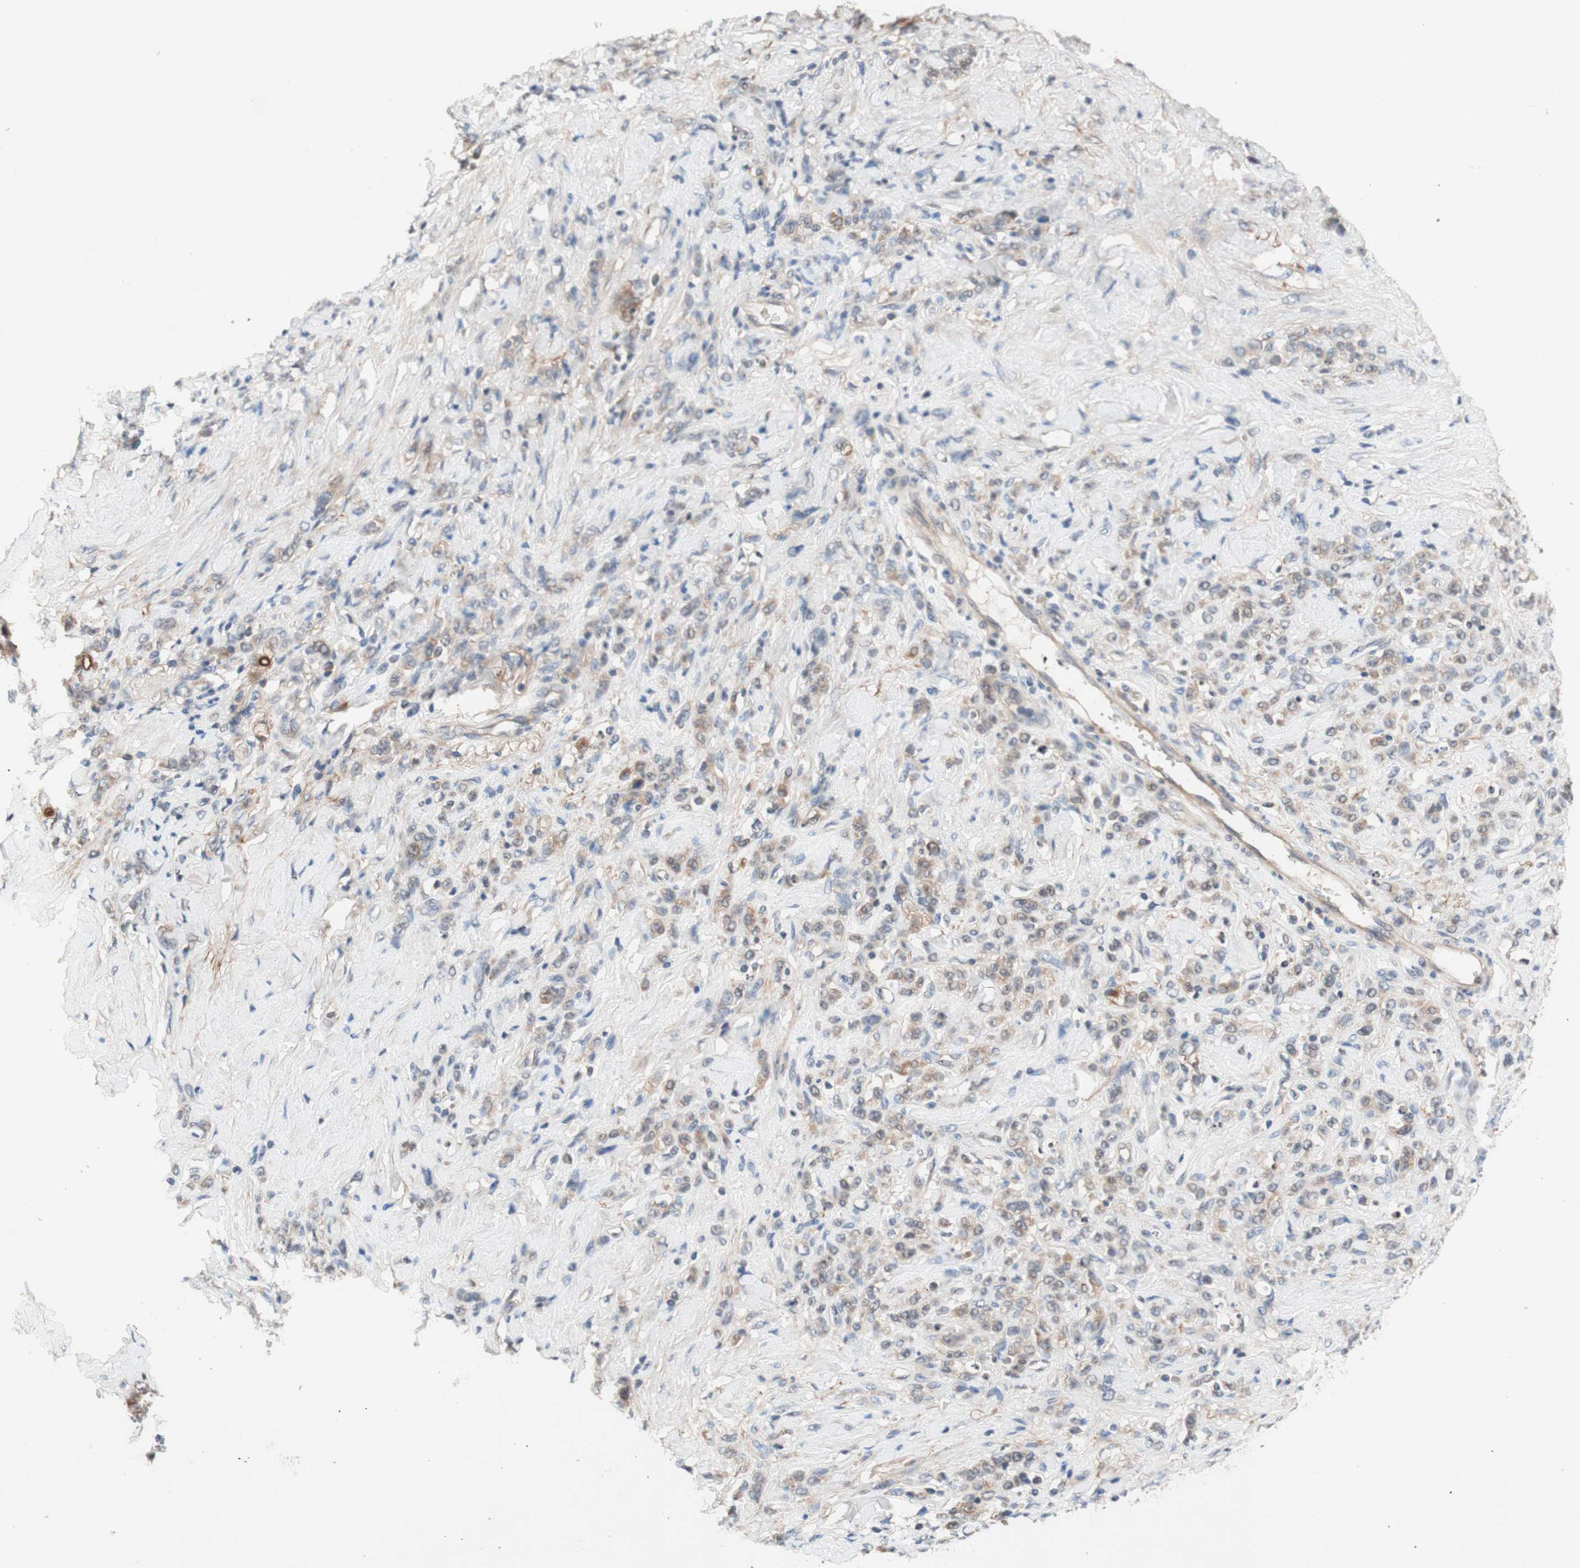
{"staining": {"intensity": "weak", "quantity": "25%-75%", "location": "cytoplasmic/membranous"}, "tissue": "stomach cancer", "cell_type": "Tumor cells", "image_type": "cancer", "snomed": [{"axis": "morphology", "description": "Adenocarcinoma, NOS"}, {"axis": "topography", "description": "Stomach"}], "caption": "IHC (DAB) staining of stomach cancer (adenocarcinoma) shows weak cytoplasmic/membranous protein positivity in approximately 25%-75% of tumor cells.", "gene": "CD55", "patient": {"sex": "male", "age": 82}}